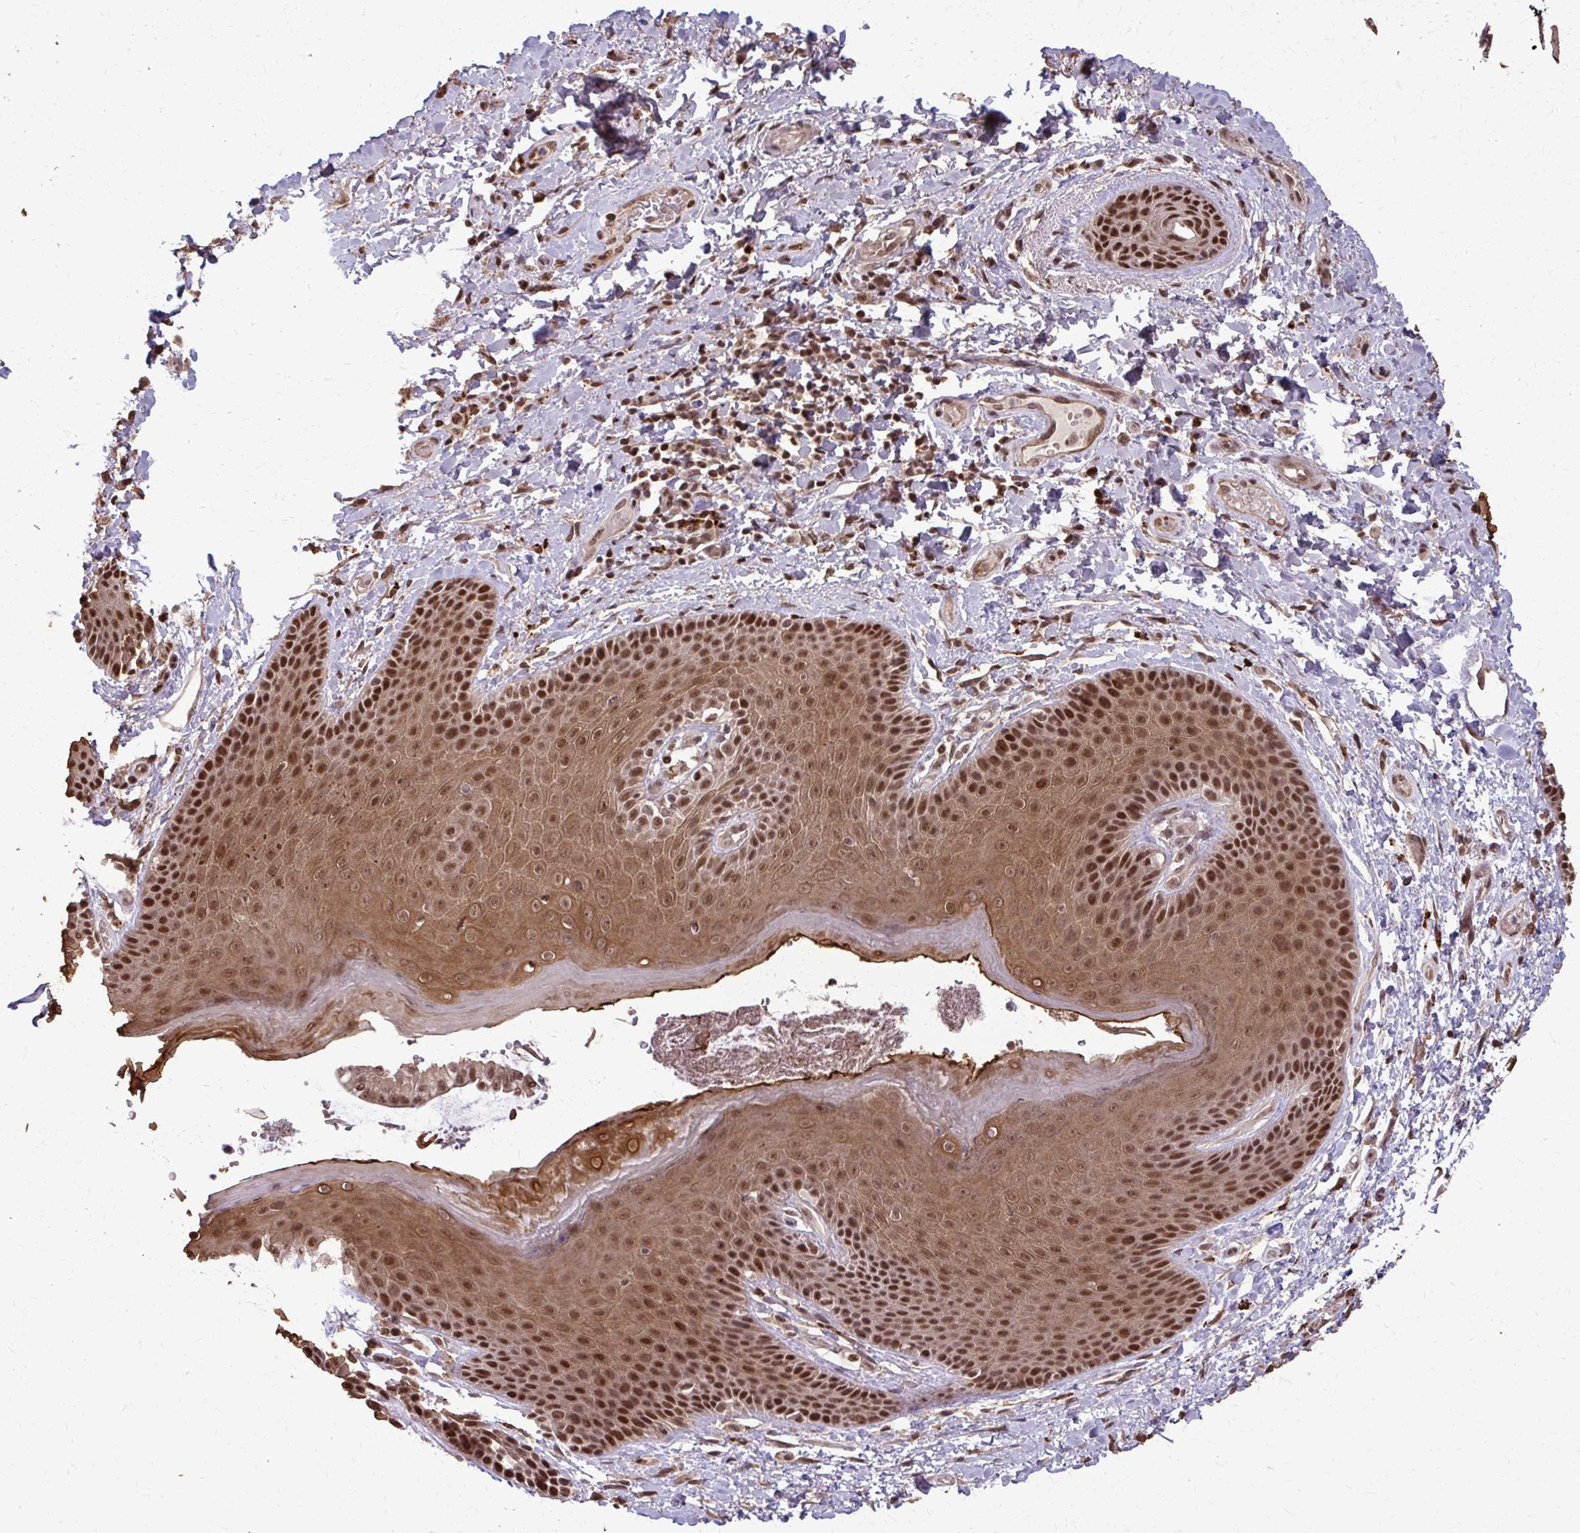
{"staining": {"intensity": "strong", "quantity": ">75%", "location": "cytoplasmic/membranous,nuclear"}, "tissue": "skin", "cell_type": "Epidermal cells", "image_type": "normal", "snomed": [{"axis": "morphology", "description": "Normal tissue, NOS"}, {"axis": "topography", "description": "Anal"}, {"axis": "topography", "description": "Peripheral nerve tissue"}], "caption": "Immunohistochemistry histopathology image of normal skin: human skin stained using immunohistochemistry demonstrates high levels of strong protein expression localized specifically in the cytoplasmic/membranous,nuclear of epidermal cells, appearing as a cytoplasmic/membranous,nuclear brown color.", "gene": "SS18", "patient": {"sex": "male", "age": 51}}